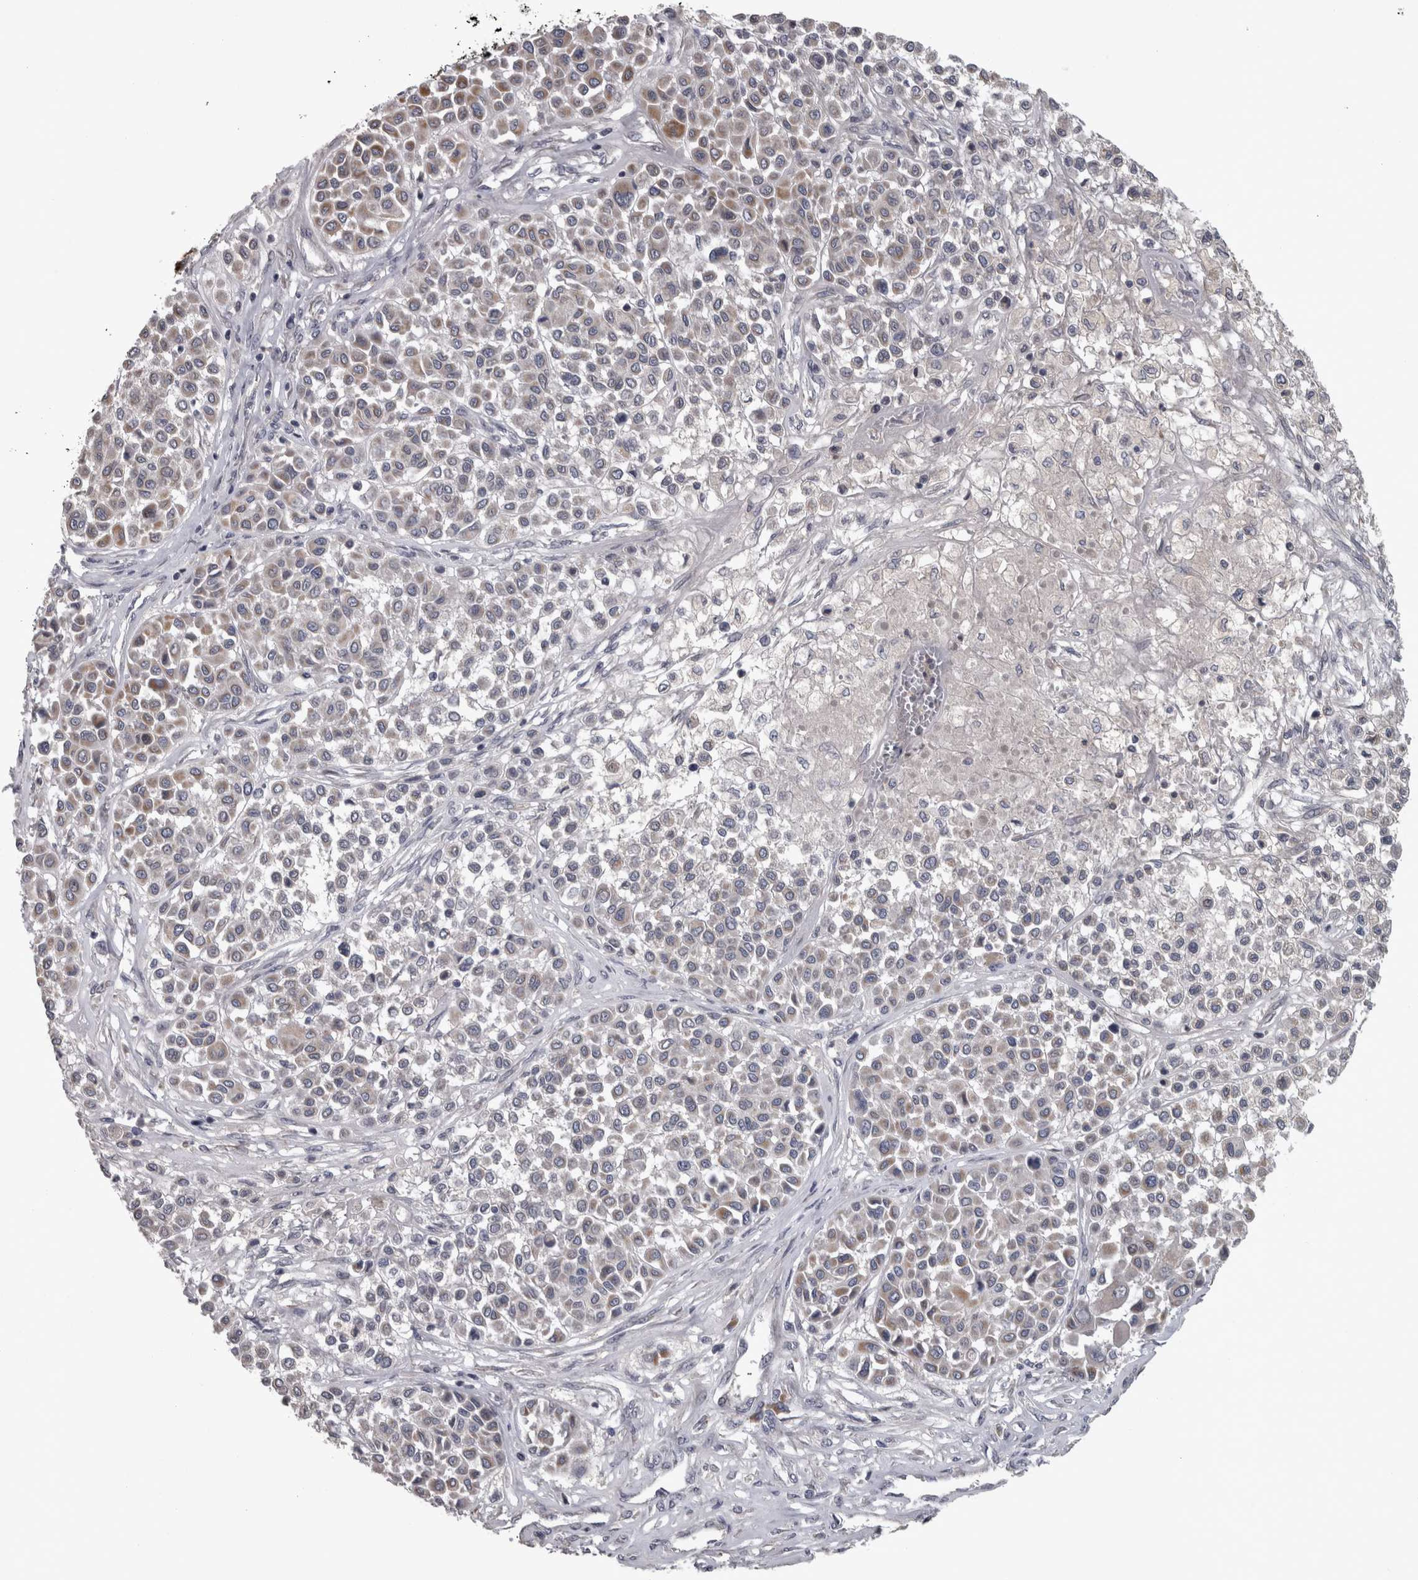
{"staining": {"intensity": "moderate", "quantity": "<25%", "location": "cytoplasmic/membranous"}, "tissue": "melanoma", "cell_type": "Tumor cells", "image_type": "cancer", "snomed": [{"axis": "morphology", "description": "Malignant melanoma, Metastatic site"}, {"axis": "topography", "description": "Soft tissue"}], "caption": "Immunohistochemistry (IHC) staining of malignant melanoma (metastatic site), which shows low levels of moderate cytoplasmic/membranous expression in about <25% of tumor cells indicating moderate cytoplasmic/membranous protein staining. The staining was performed using DAB (3,3'-diaminobenzidine) (brown) for protein detection and nuclei were counterstained in hematoxylin (blue).", "gene": "DBT", "patient": {"sex": "male", "age": 41}}